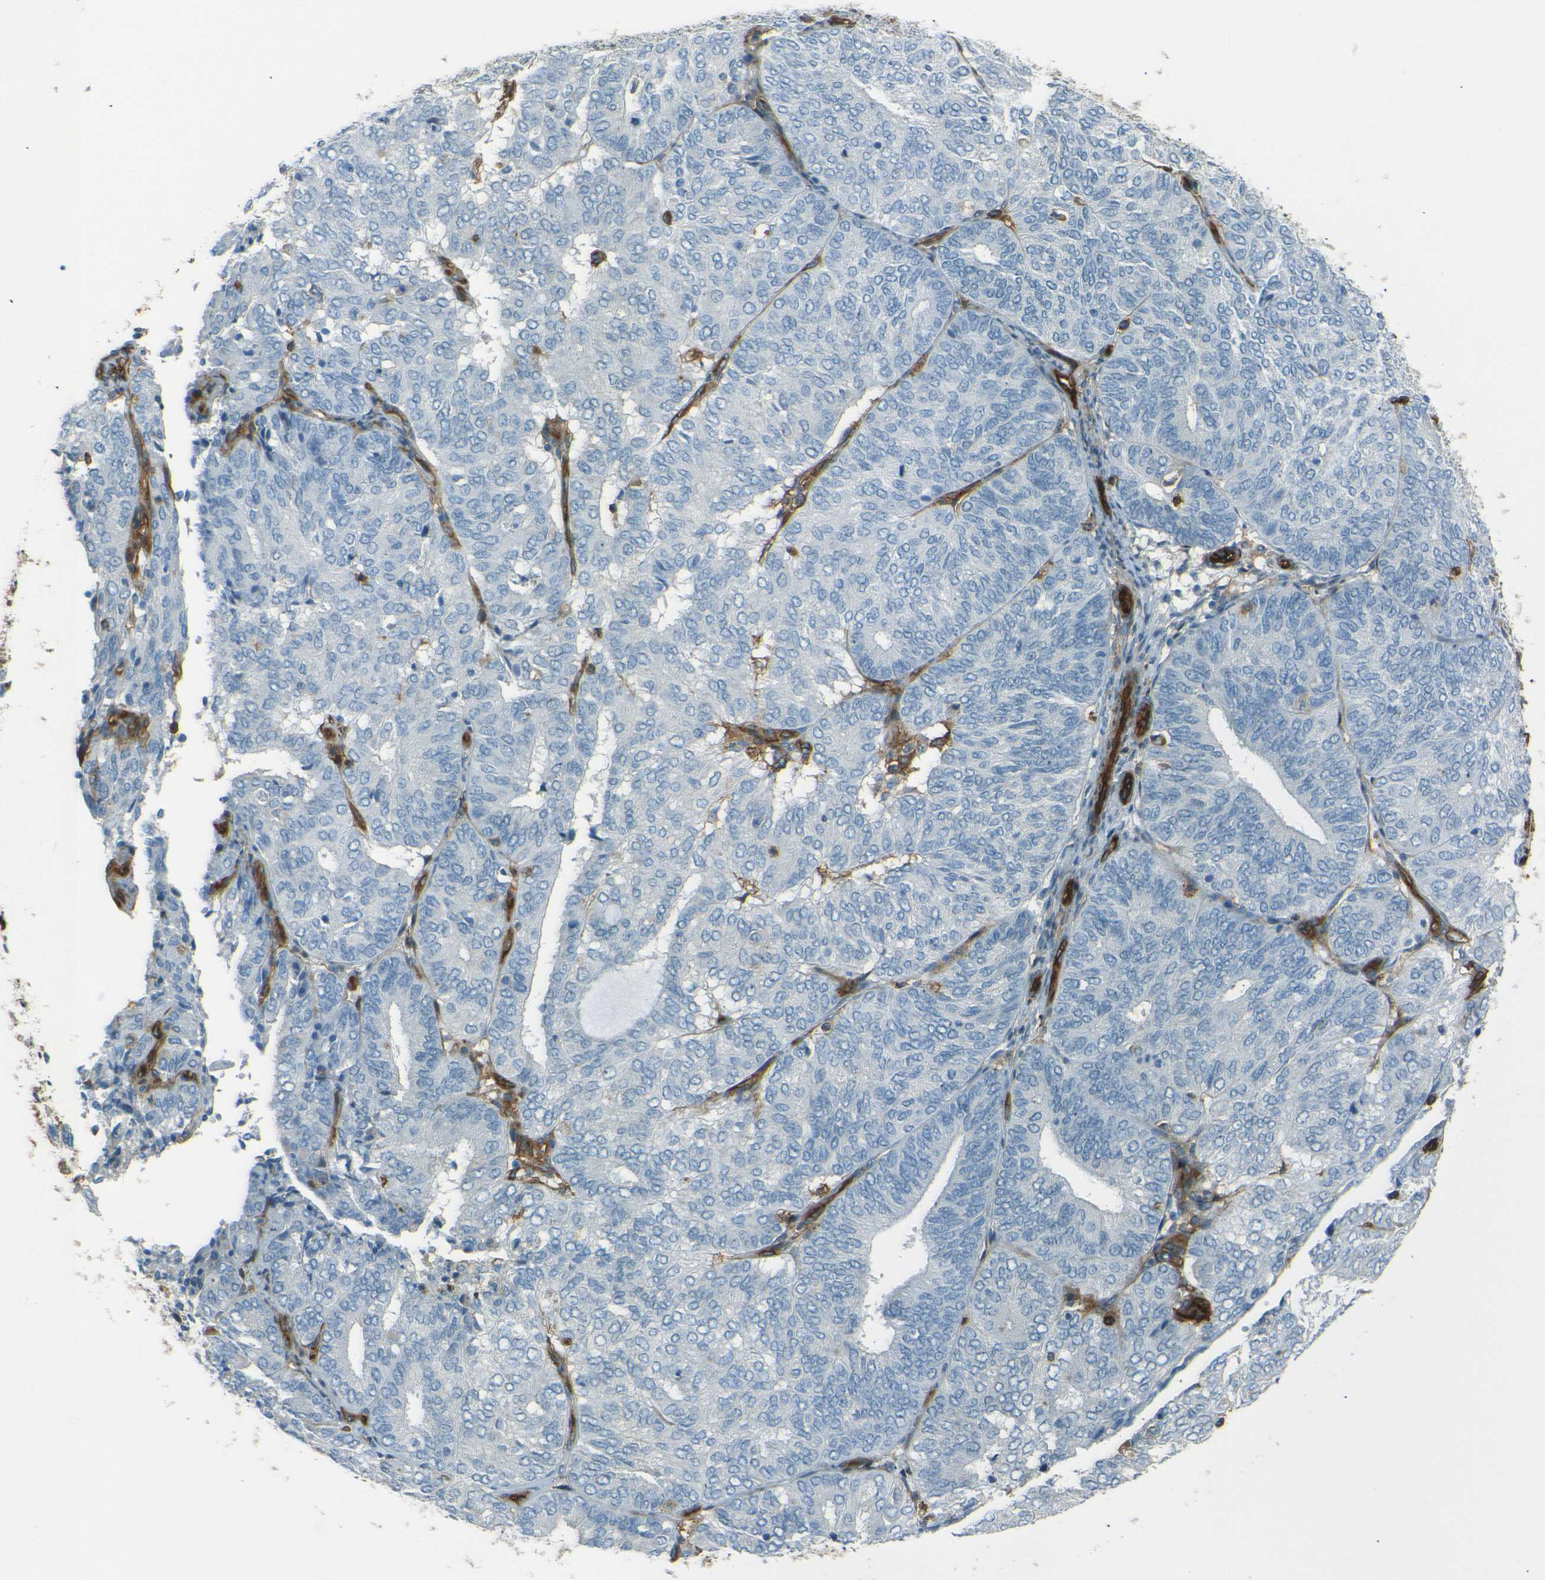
{"staining": {"intensity": "negative", "quantity": "none", "location": "none"}, "tissue": "endometrial cancer", "cell_type": "Tumor cells", "image_type": "cancer", "snomed": [{"axis": "morphology", "description": "Adenocarcinoma, NOS"}, {"axis": "topography", "description": "Uterus"}], "caption": "Endometrial cancer (adenocarcinoma) was stained to show a protein in brown. There is no significant positivity in tumor cells.", "gene": "ENTPD1", "patient": {"sex": "female", "age": 60}}